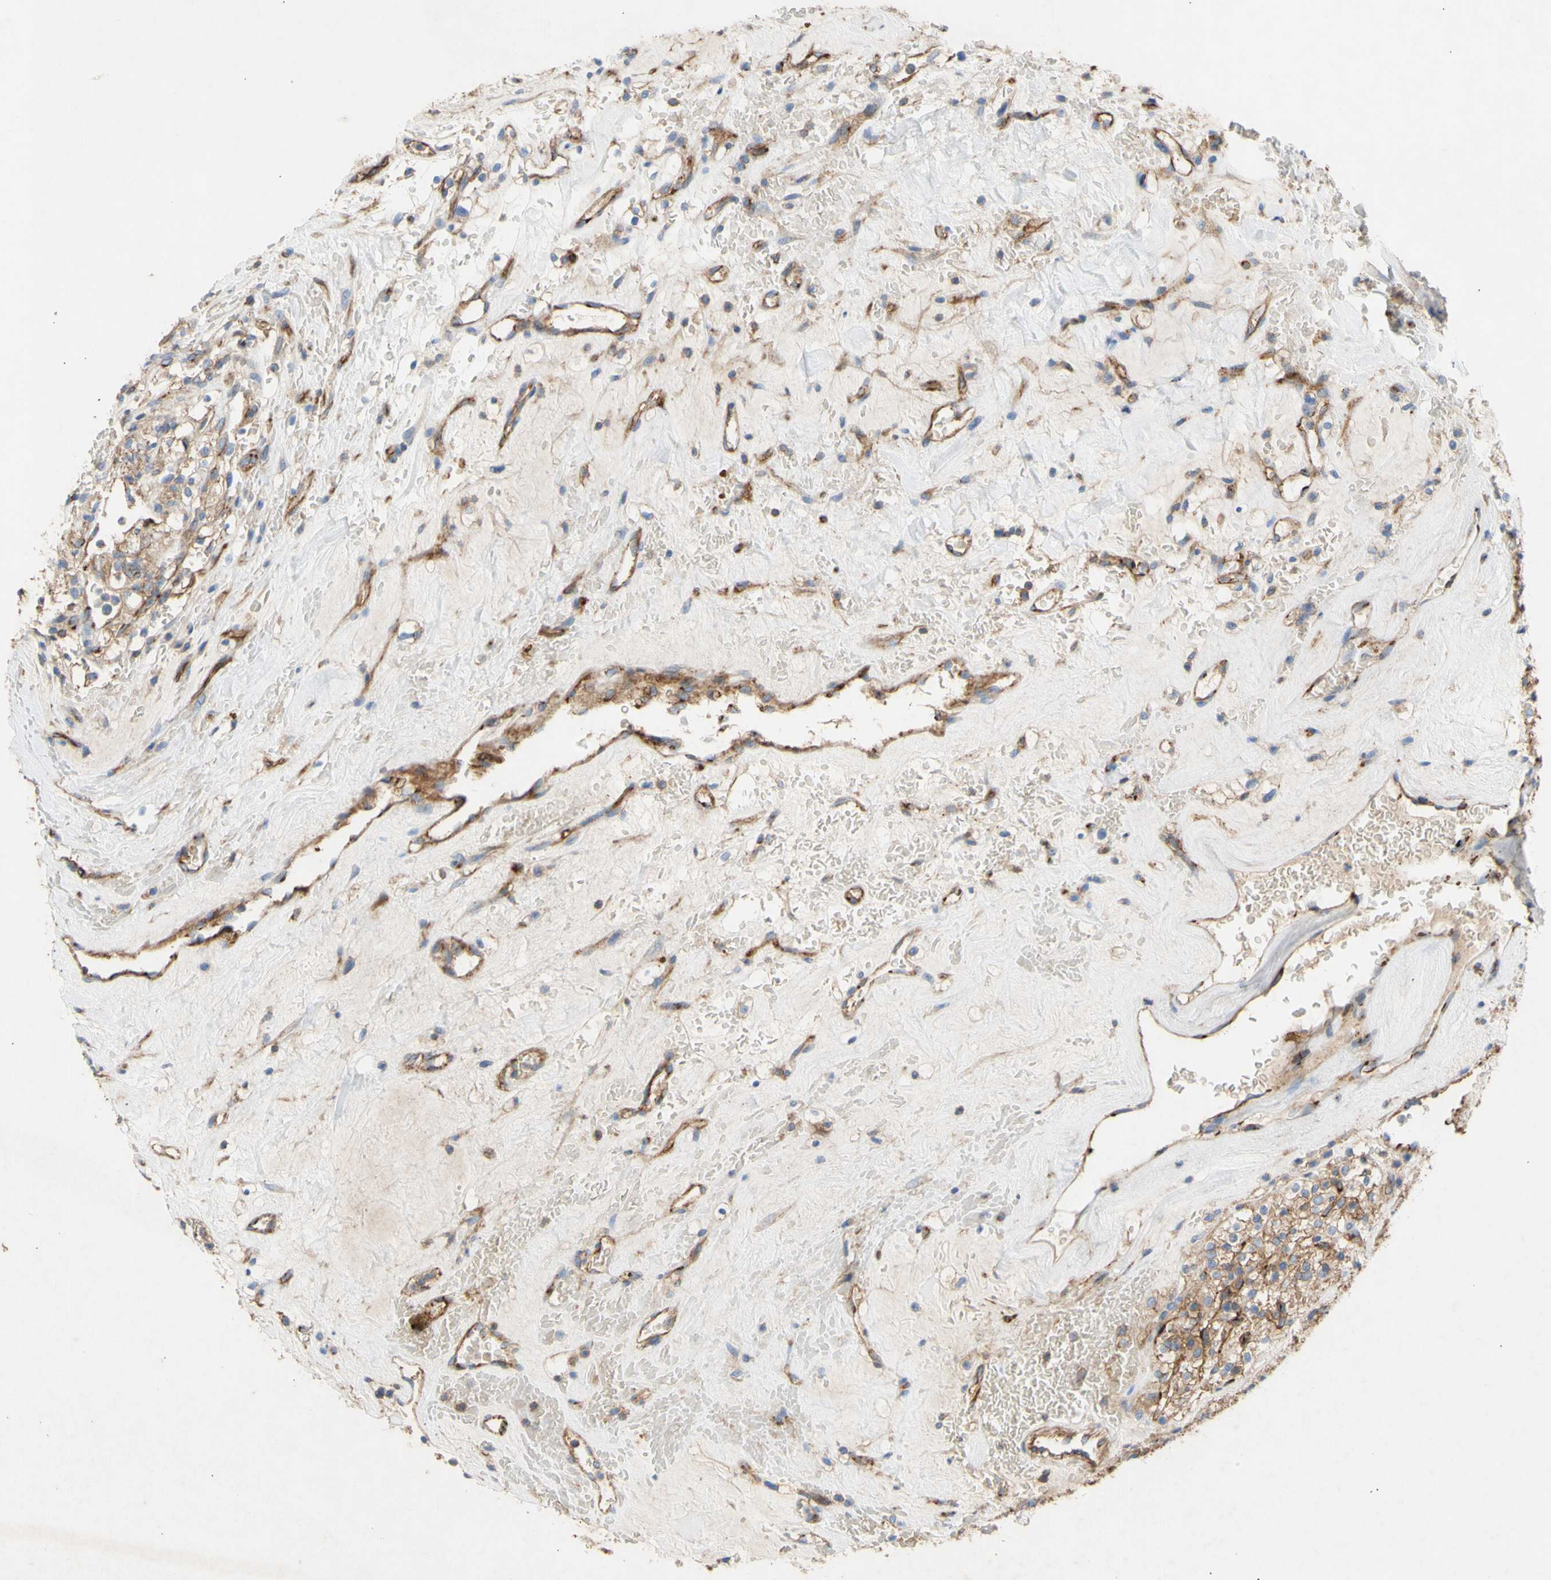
{"staining": {"intensity": "weak", "quantity": ">75%", "location": "cytoplasmic/membranous"}, "tissue": "renal cancer", "cell_type": "Tumor cells", "image_type": "cancer", "snomed": [{"axis": "morphology", "description": "Normal tissue, NOS"}, {"axis": "morphology", "description": "Adenocarcinoma, NOS"}, {"axis": "topography", "description": "Kidney"}], "caption": "The image reveals staining of renal cancer, revealing weak cytoplasmic/membranous protein positivity (brown color) within tumor cells. The protein is stained brown, and the nuclei are stained in blue (DAB IHC with brightfield microscopy, high magnification).", "gene": "ATP2A3", "patient": {"sex": "female", "age": 72}}